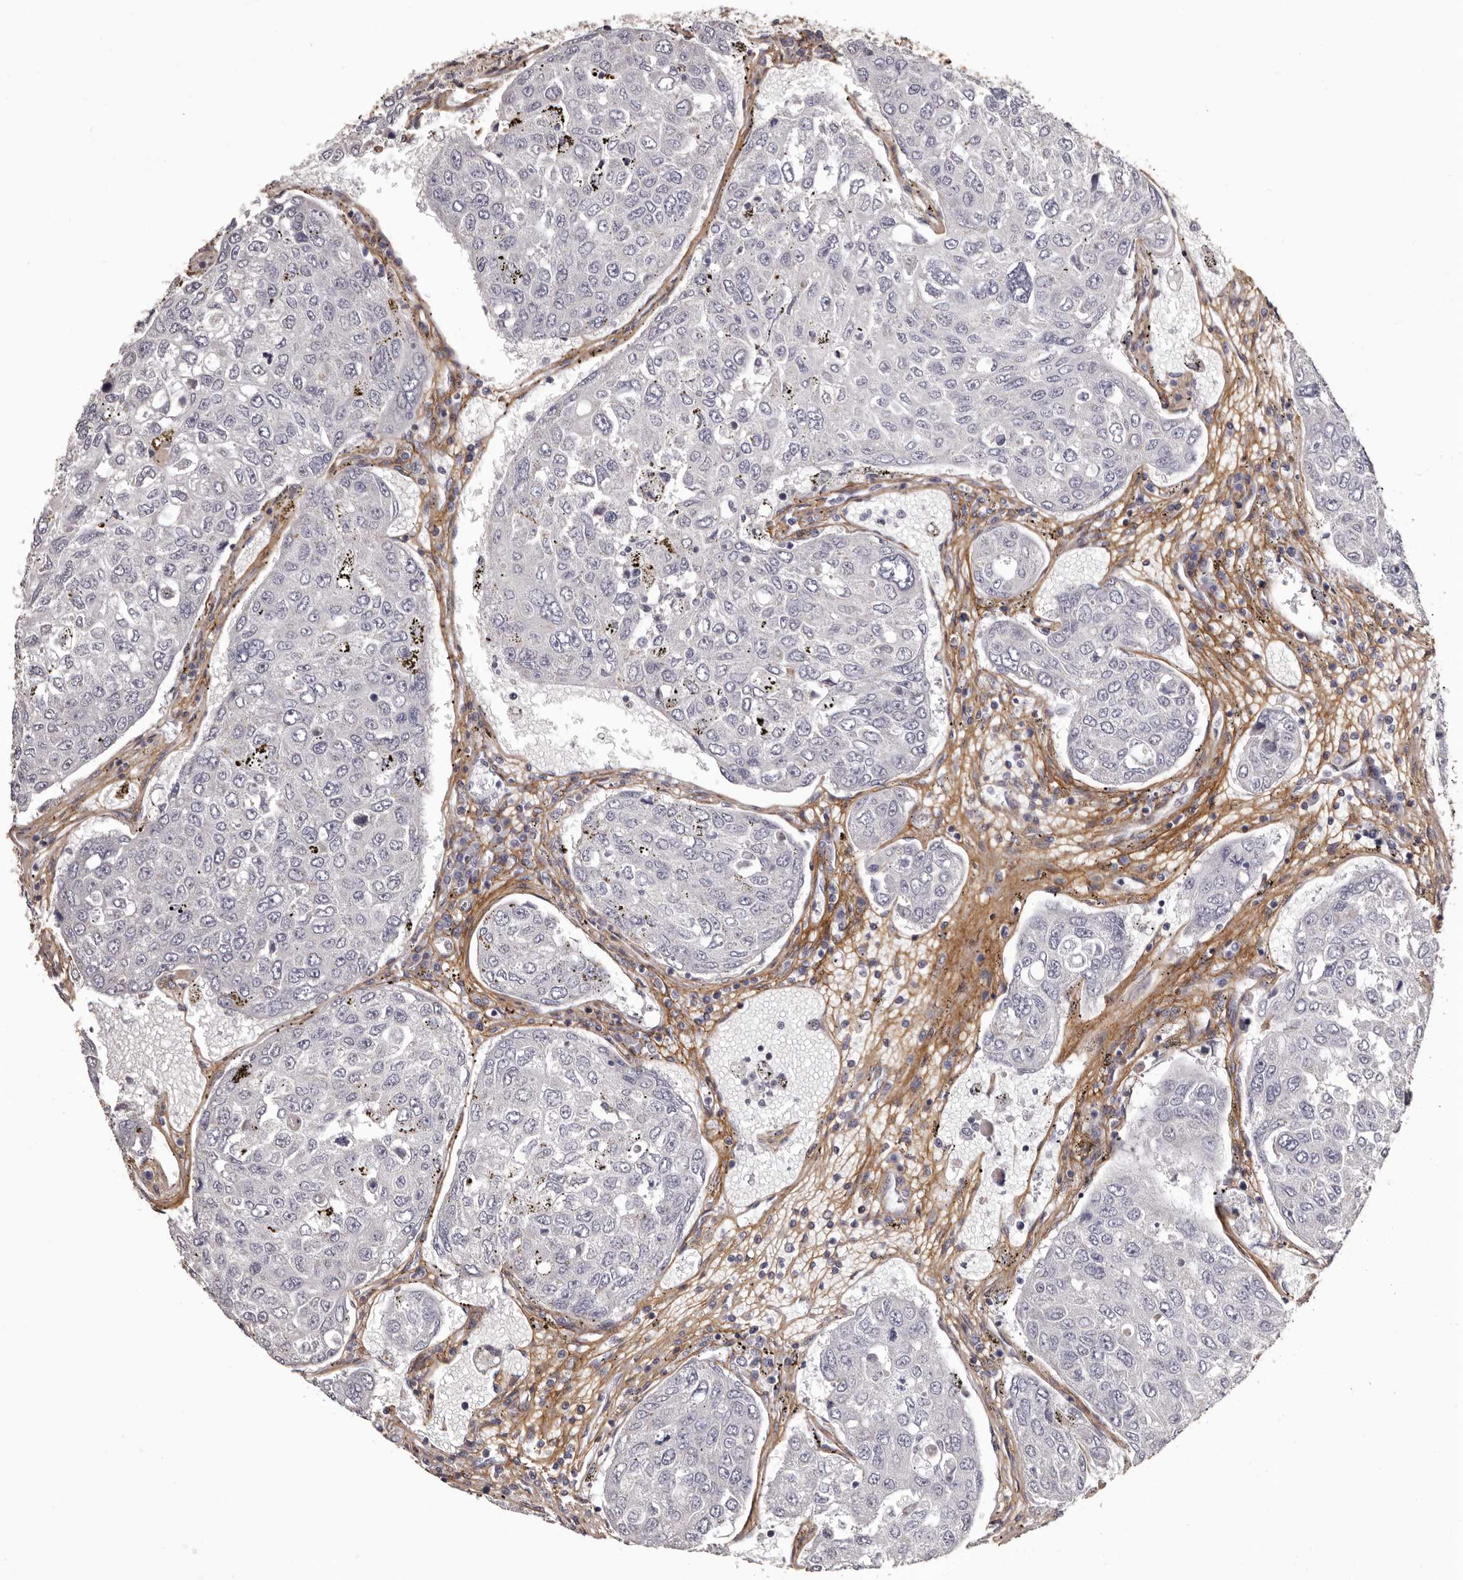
{"staining": {"intensity": "negative", "quantity": "none", "location": "none"}, "tissue": "urothelial cancer", "cell_type": "Tumor cells", "image_type": "cancer", "snomed": [{"axis": "morphology", "description": "Urothelial carcinoma, High grade"}, {"axis": "topography", "description": "Lymph node"}, {"axis": "topography", "description": "Urinary bladder"}], "caption": "This photomicrograph is of high-grade urothelial carcinoma stained with IHC to label a protein in brown with the nuclei are counter-stained blue. There is no positivity in tumor cells.", "gene": "COL6A1", "patient": {"sex": "male", "age": 51}}